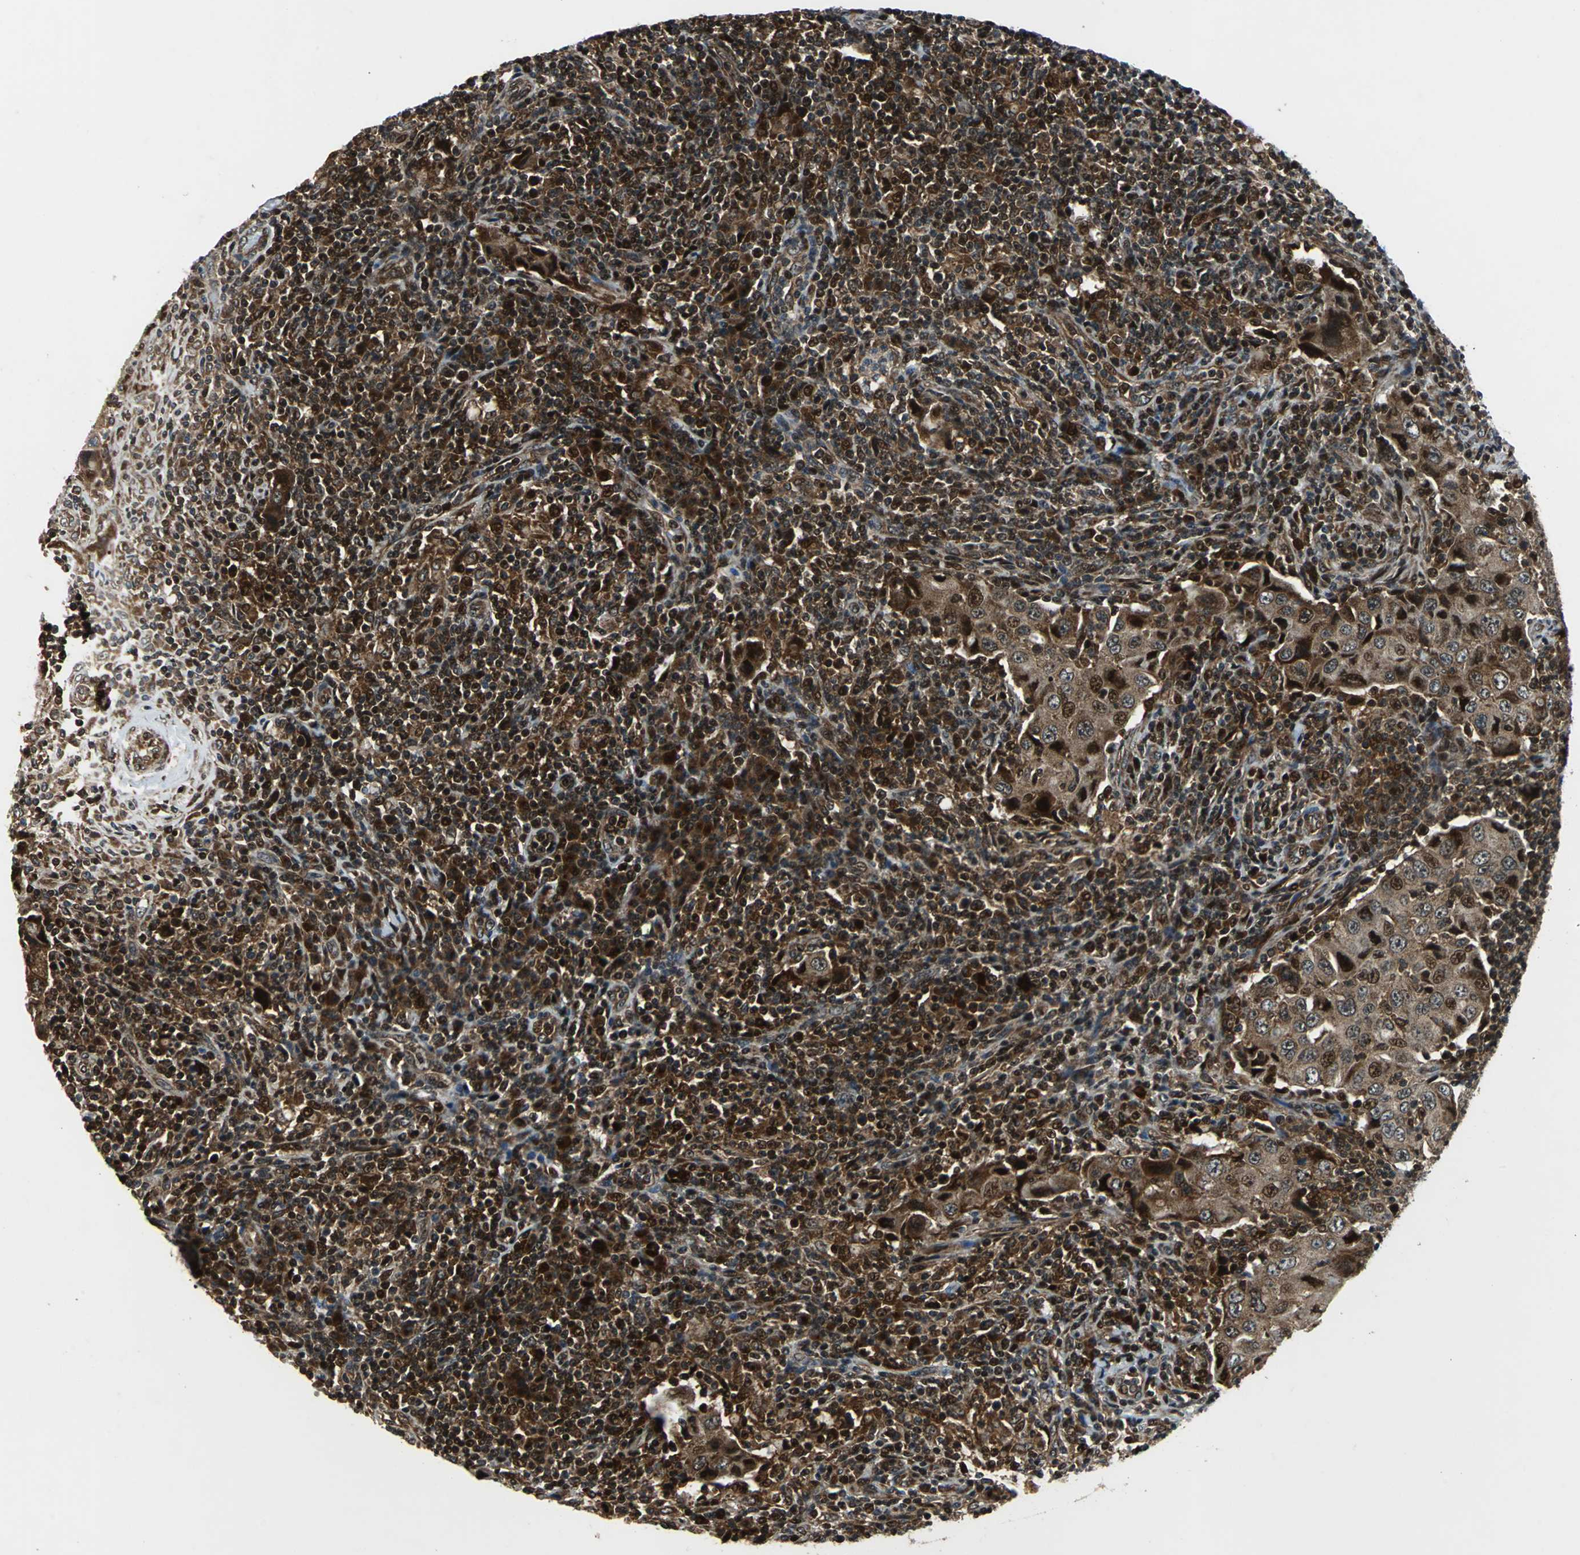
{"staining": {"intensity": "strong", "quantity": "25%-75%", "location": "nuclear"}, "tissue": "lymph node", "cell_type": "Germinal center cells", "image_type": "normal", "snomed": [{"axis": "morphology", "description": "Normal tissue, NOS"}, {"axis": "morphology", "description": "Squamous cell carcinoma, metastatic, NOS"}, {"axis": "topography", "description": "Lymph node"}], "caption": "Normal lymph node displays strong nuclear expression in about 25%-75% of germinal center cells.", "gene": "AATF", "patient": {"sex": "female", "age": 53}}